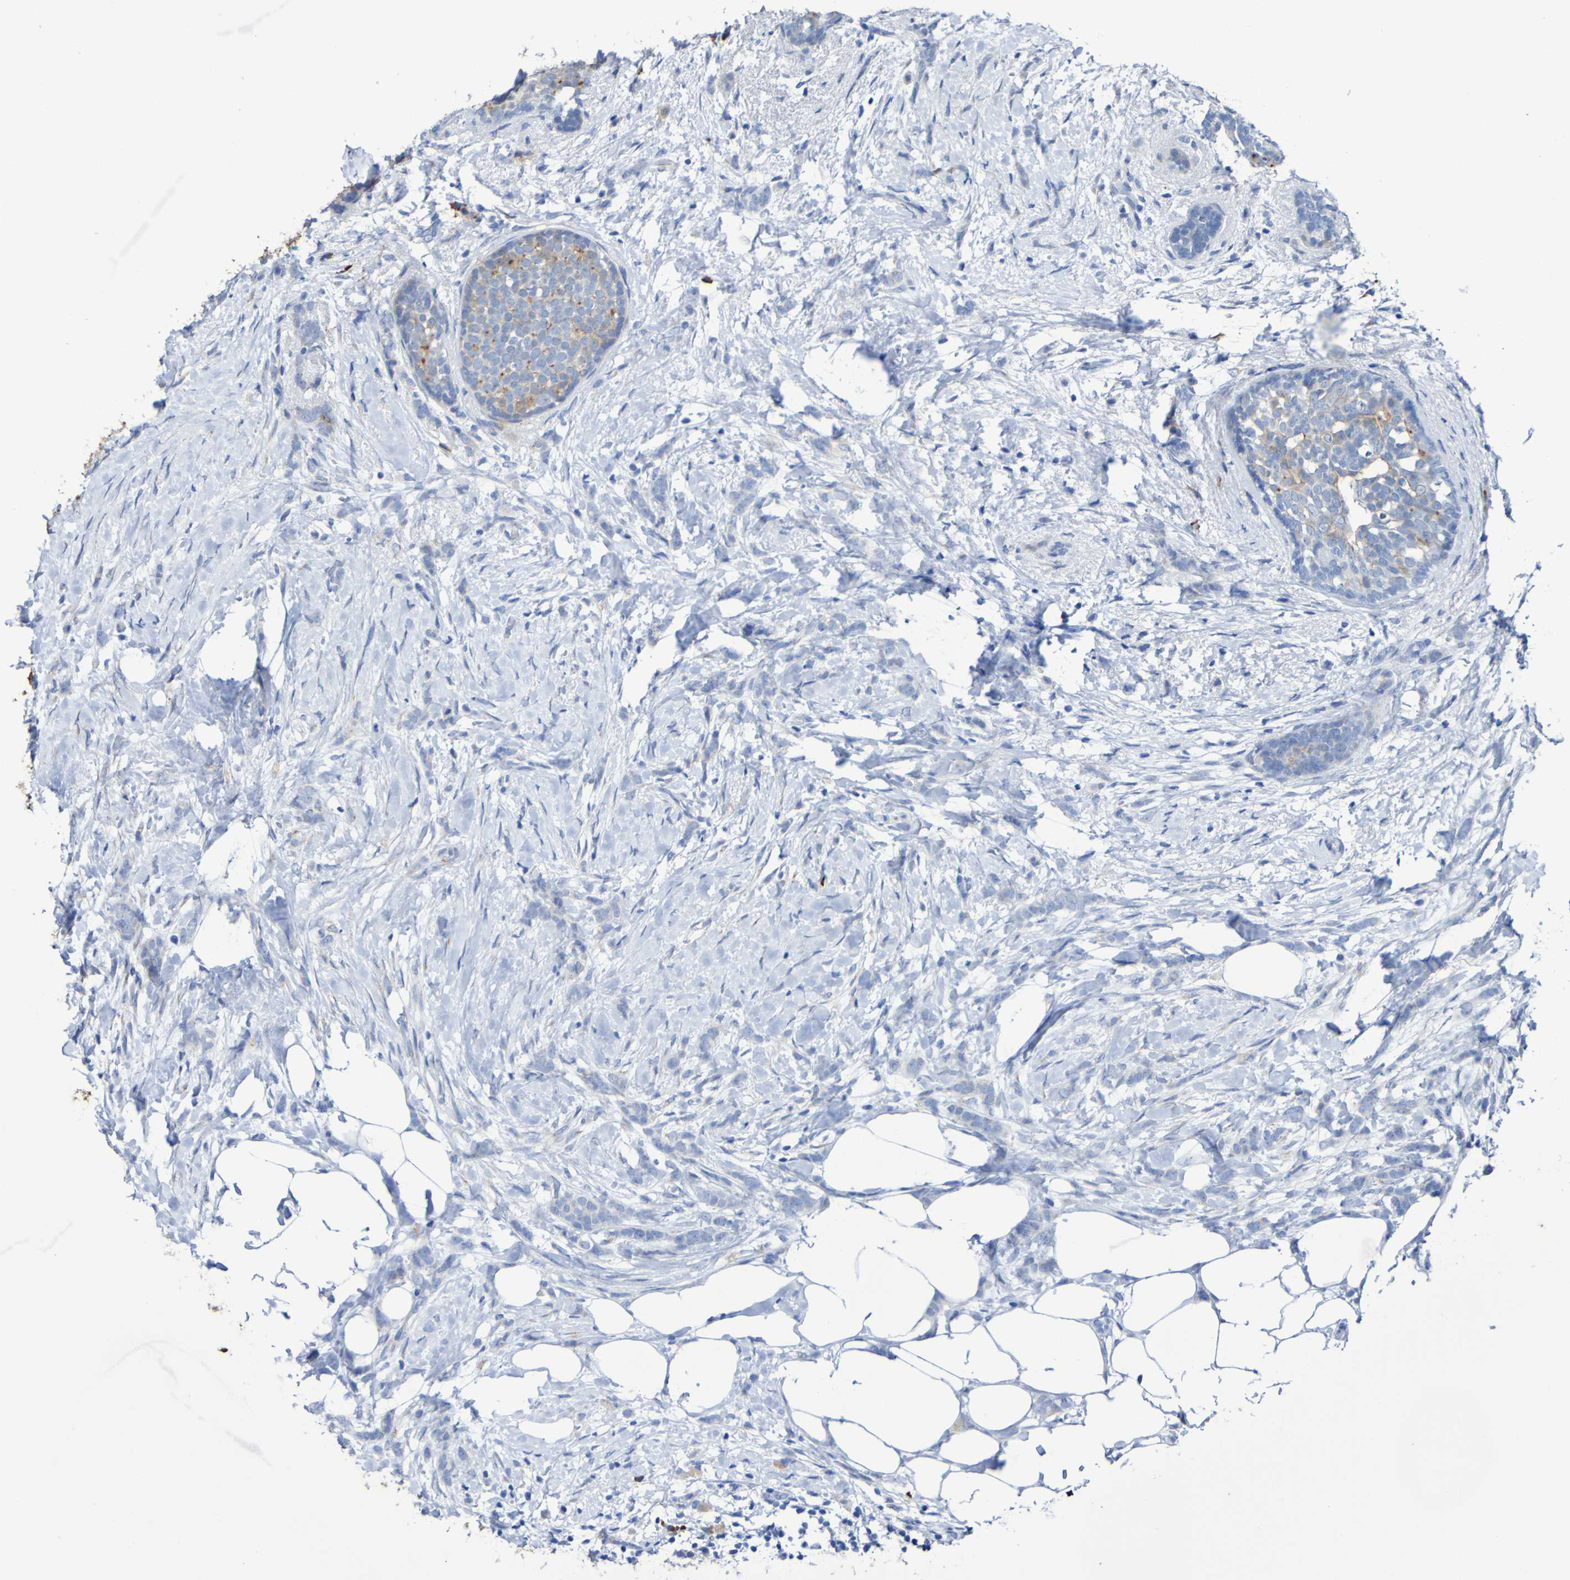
{"staining": {"intensity": "negative", "quantity": "none", "location": "none"}, "tissue": "breast cancer", "cell_type": "Tumor cells", "image_type": "cancer", "snomed": [{"axis": "morphology", "description": "Lobular carcinoma, in situ"}, {"axis": "morphology", "description": "Lobular carcinoma"}, {"axis": "topography", "description": "Breast"}], "caption": "High magnification brightfield microscopy of breast cancer (lobular carcinoma) stained with DAB (brown) and counterstained with hematoxylin (blue): tumor cells show no significant expression.", "gene": "C11orf24", "patient": {"sex": "female", "age": 41}}